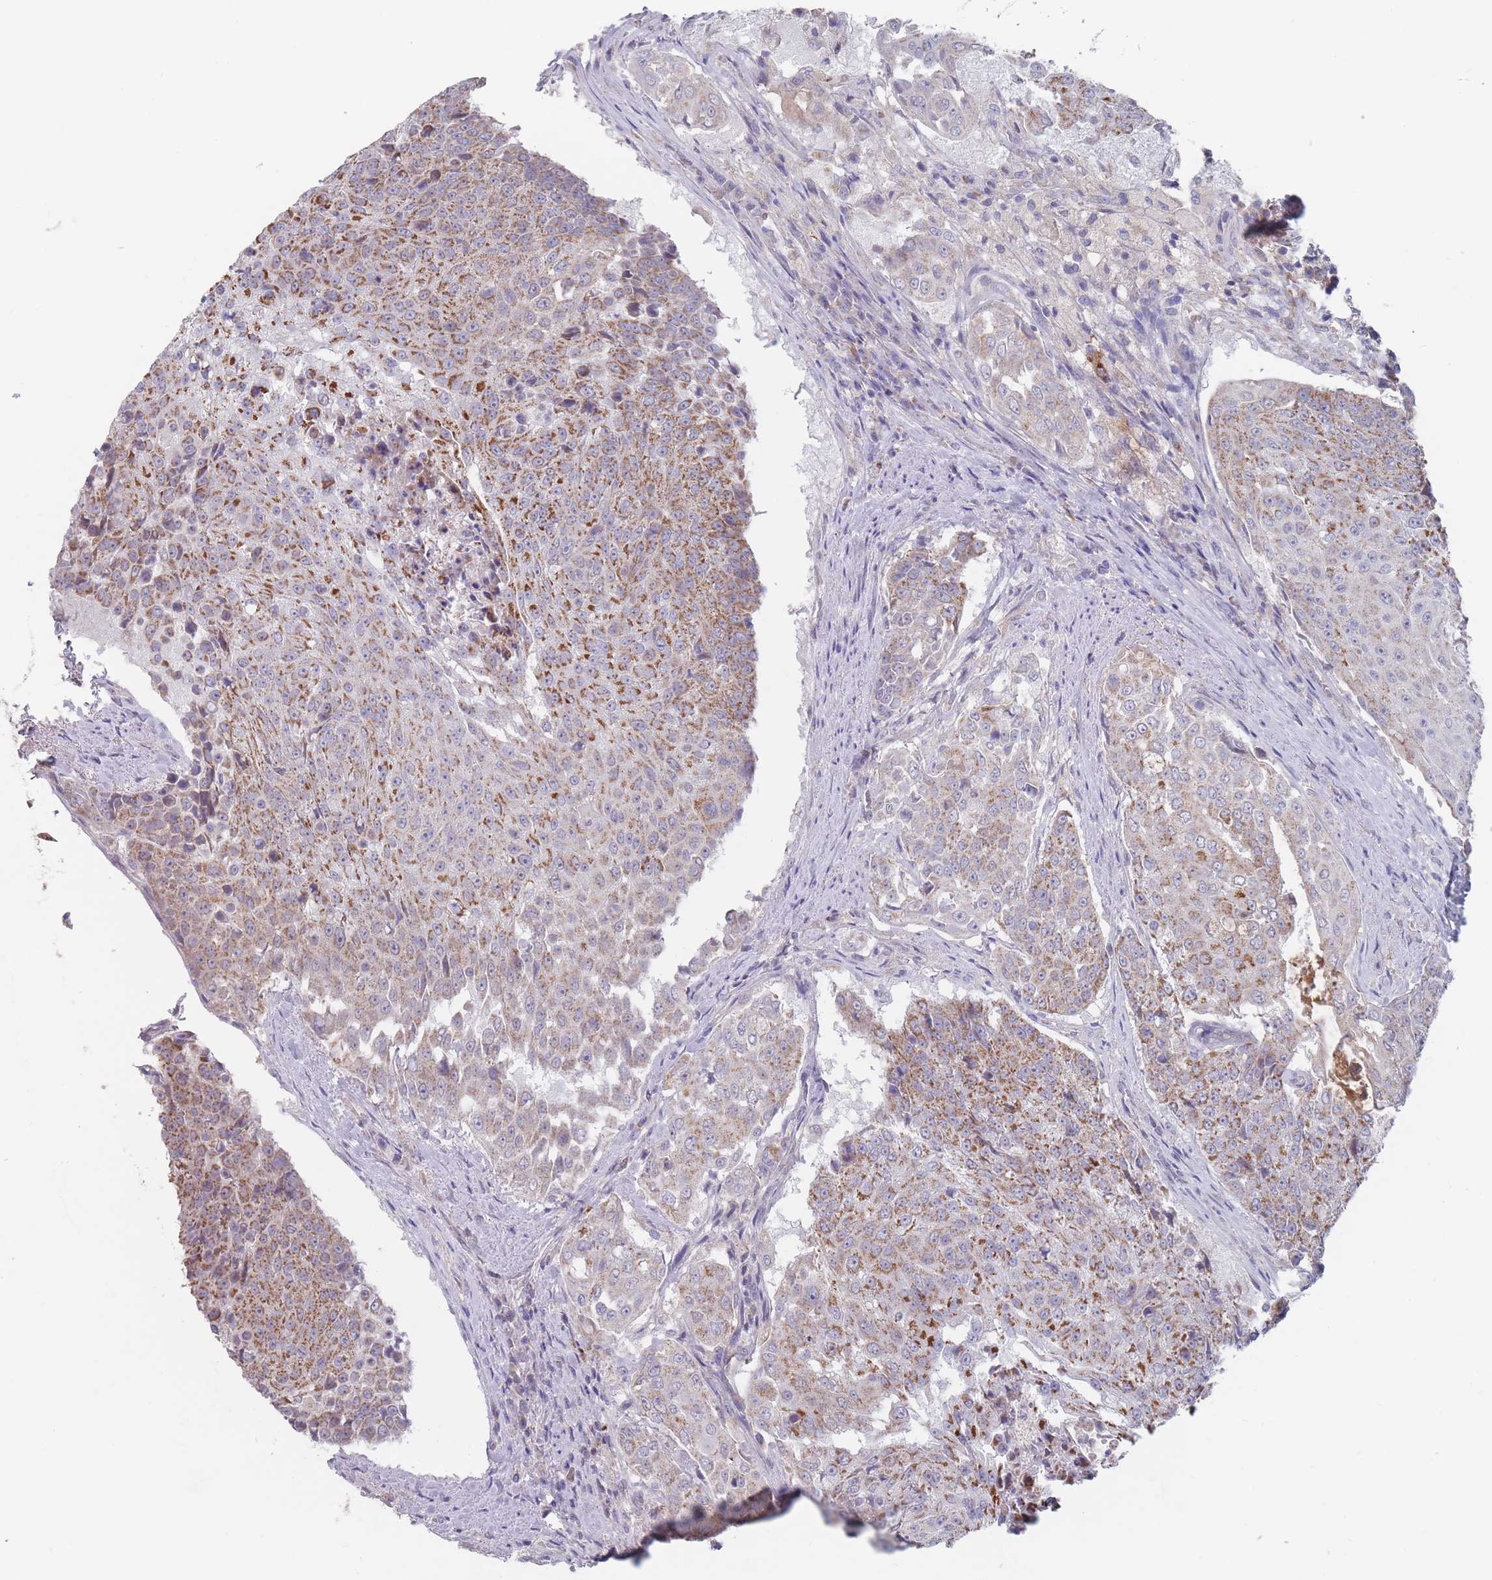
{"staining": {"intensity": "moderate", "quantity": ">75%", "location": "cytoplasmic/membranous"}, "tissue": "urothelial cancer", "cell_type": "Tumor cells", "image_type": "cancer", "snomed": [{"axis": "morphology", "description": "Urothelial carcinoma, High grade"}, {"axis": "topography", "description": "Urinary bladder"}], "caption": "Protein expression analysis of urothelial cancer exhibits moderate cytoplasmic/membranous expression in approximately >75% of tumor cells.", "gene": "PEX7", "patient": {"sex": "female", "age": 63}}